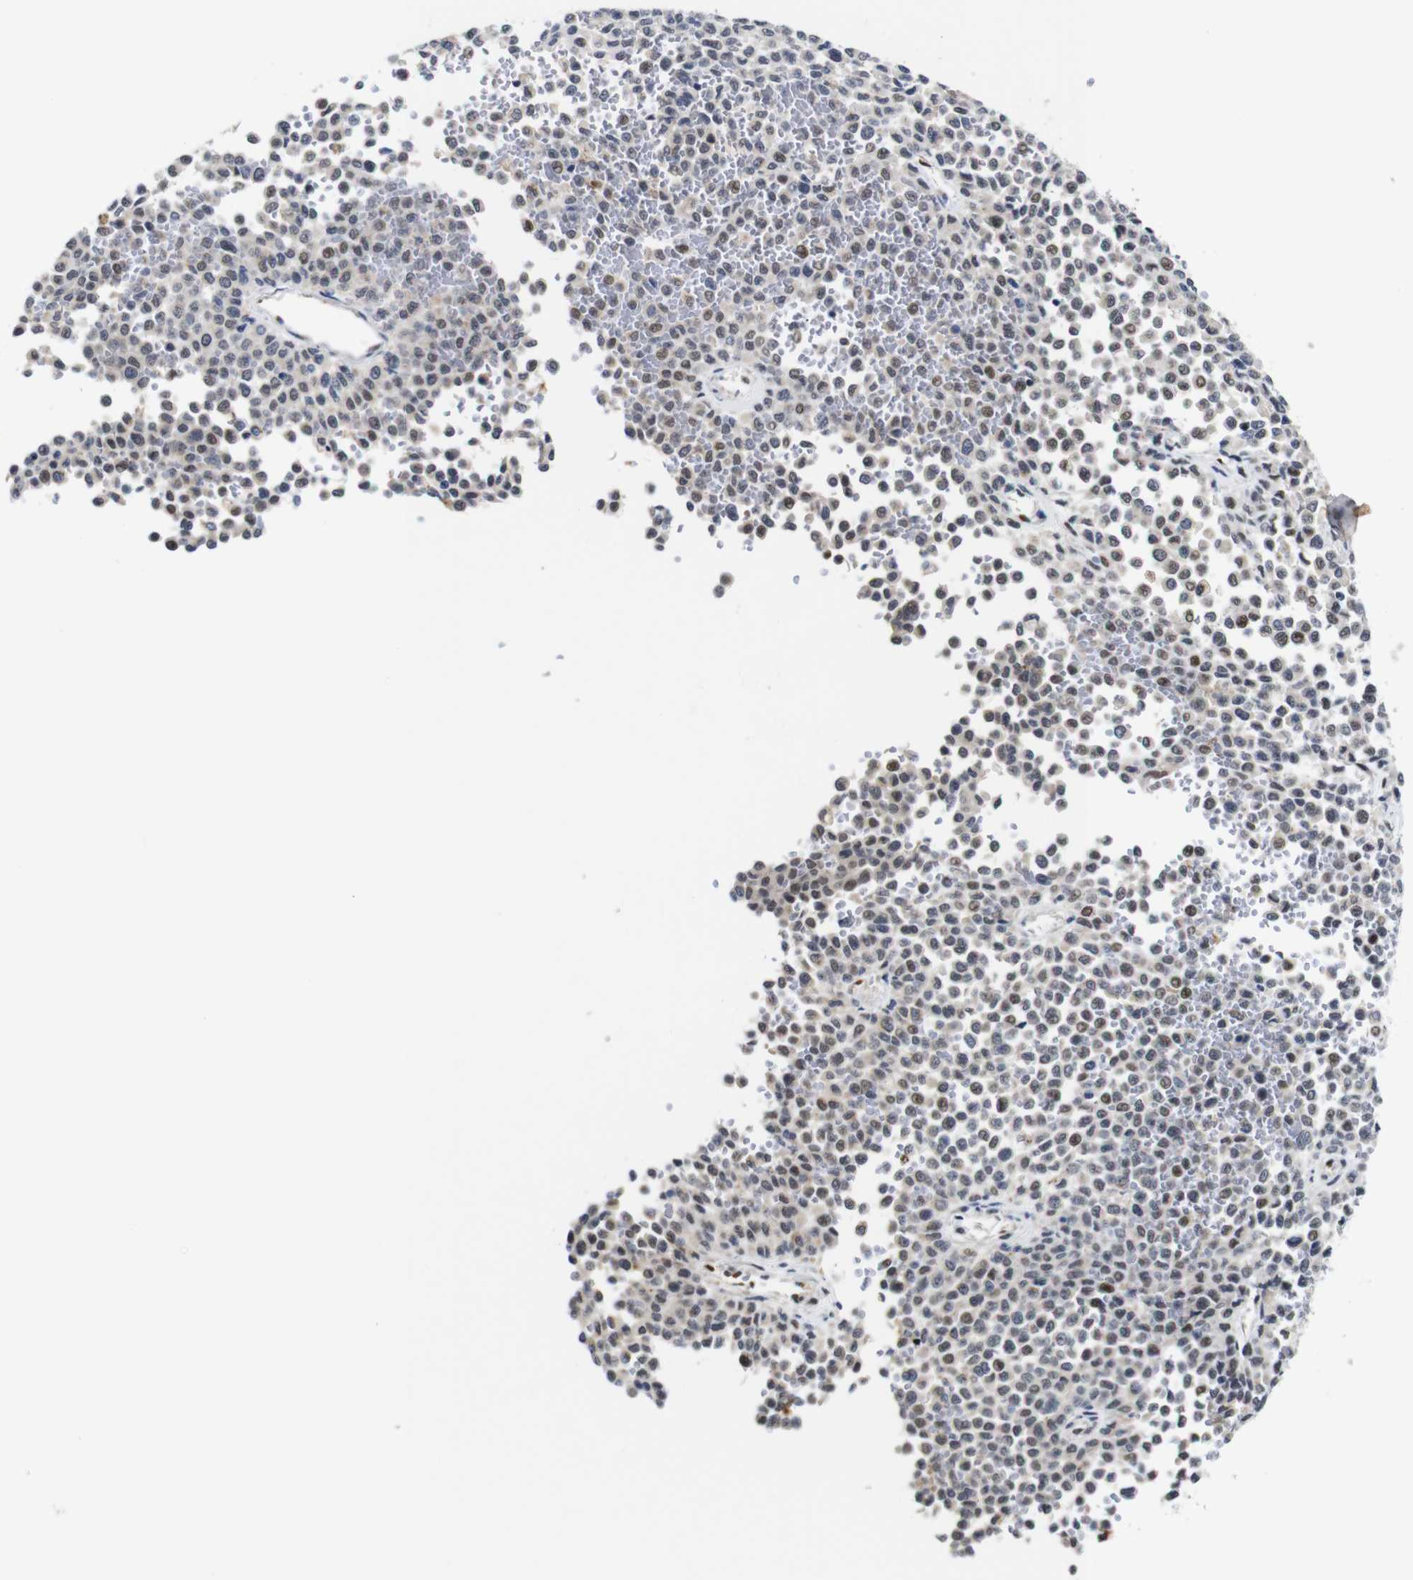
{"staining": {"intensity": "moderate", "quantity": "25%-75%", "location": "nuclear"}, "tissue": "melanoma", "cell_type": "Tumor cells", "image_type": "cancer", "snomed": [{"axis": "morphology", "description": "Malignant melanoma, Metastatic site"}, {"axis": "topography", "description": "Pancreas"}], "caption": "About 25%-75% of tumor cells in melanoma demonstrate moderate nuclear protein staining as visualized by brown immunohistochemical staining.", "gene": "FURIN", "patient": {"sex": "female", "age": 30}}